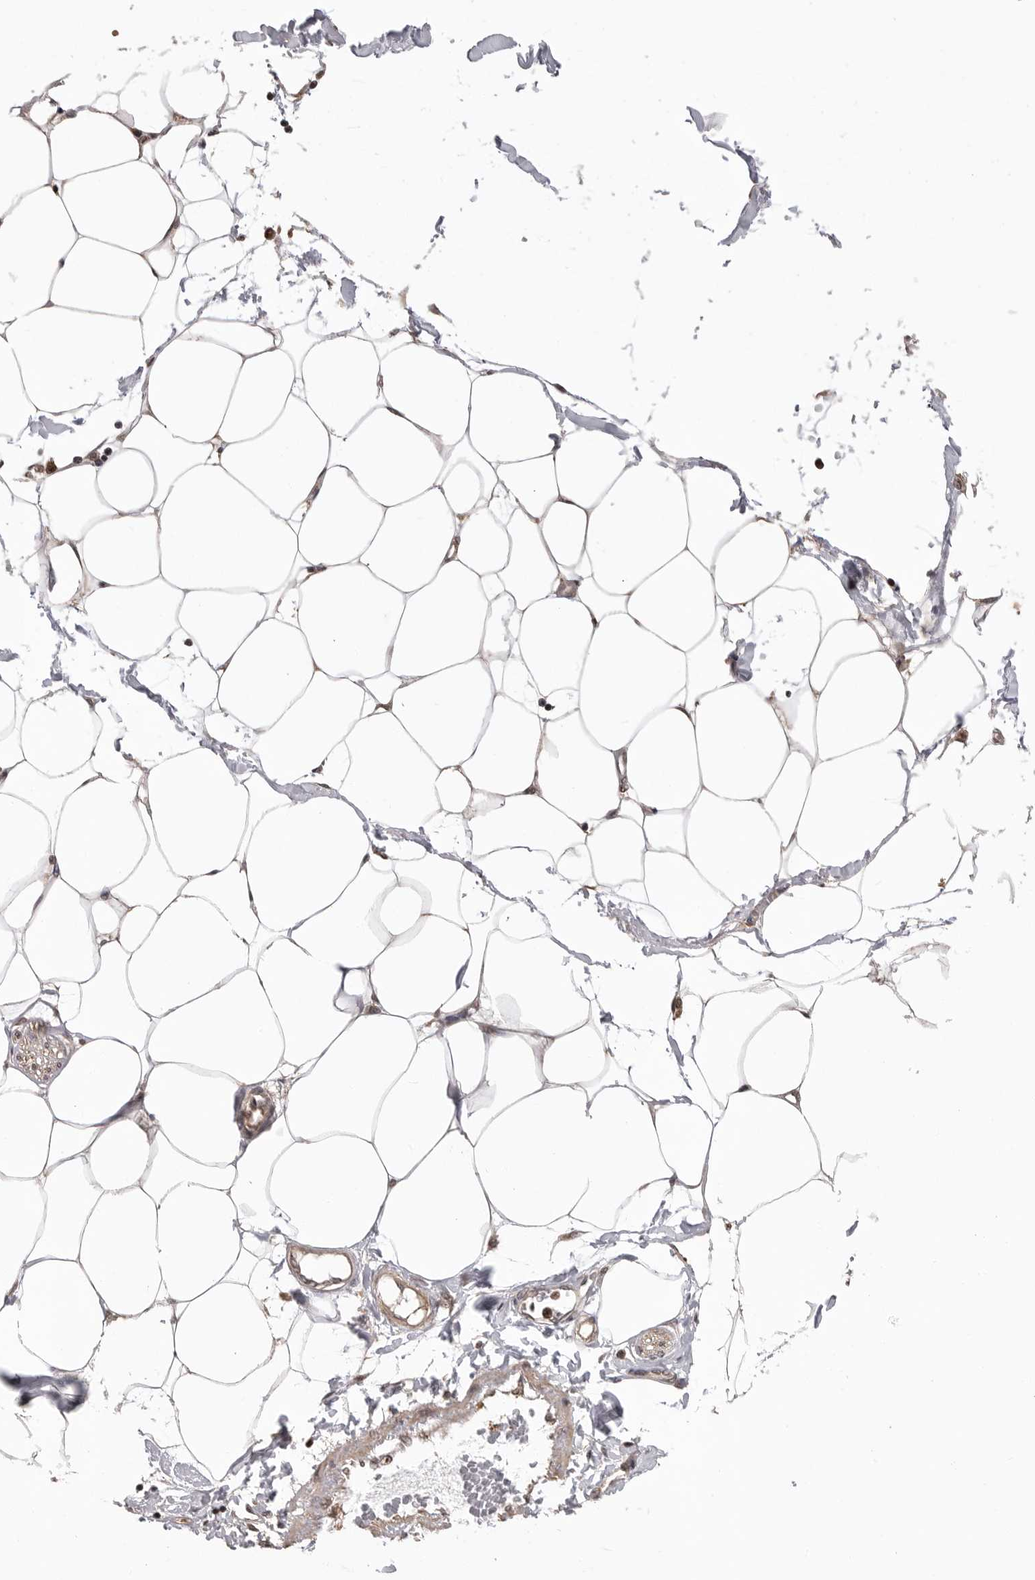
{"staining": {"intensity": "weak", "quantity": "25%-75%", "location": "cytoplasmic/membranous"}, "tissue": "adipose tissue", "cell_type": "Adipocytes", "image_type": "normal", "snomed": [{"axis": "morphology", "description": "Normal tissue, NOS"}, {"axis": "morphology", "description": "Adenocarcinoma, NOS"}, {"axis": "topography", "description": "Colon"}, {"axis": "topography", "description": "Peripheral nerve tissue"}], "caption": "Protein expression analysis of benign human adipose tissue reveals weak cytoplasmic/membranous staining in approximately 25%-75% of adipocytes.", "gene": "SMARCC1", "patient": {"sex": "male", "age": 14}}